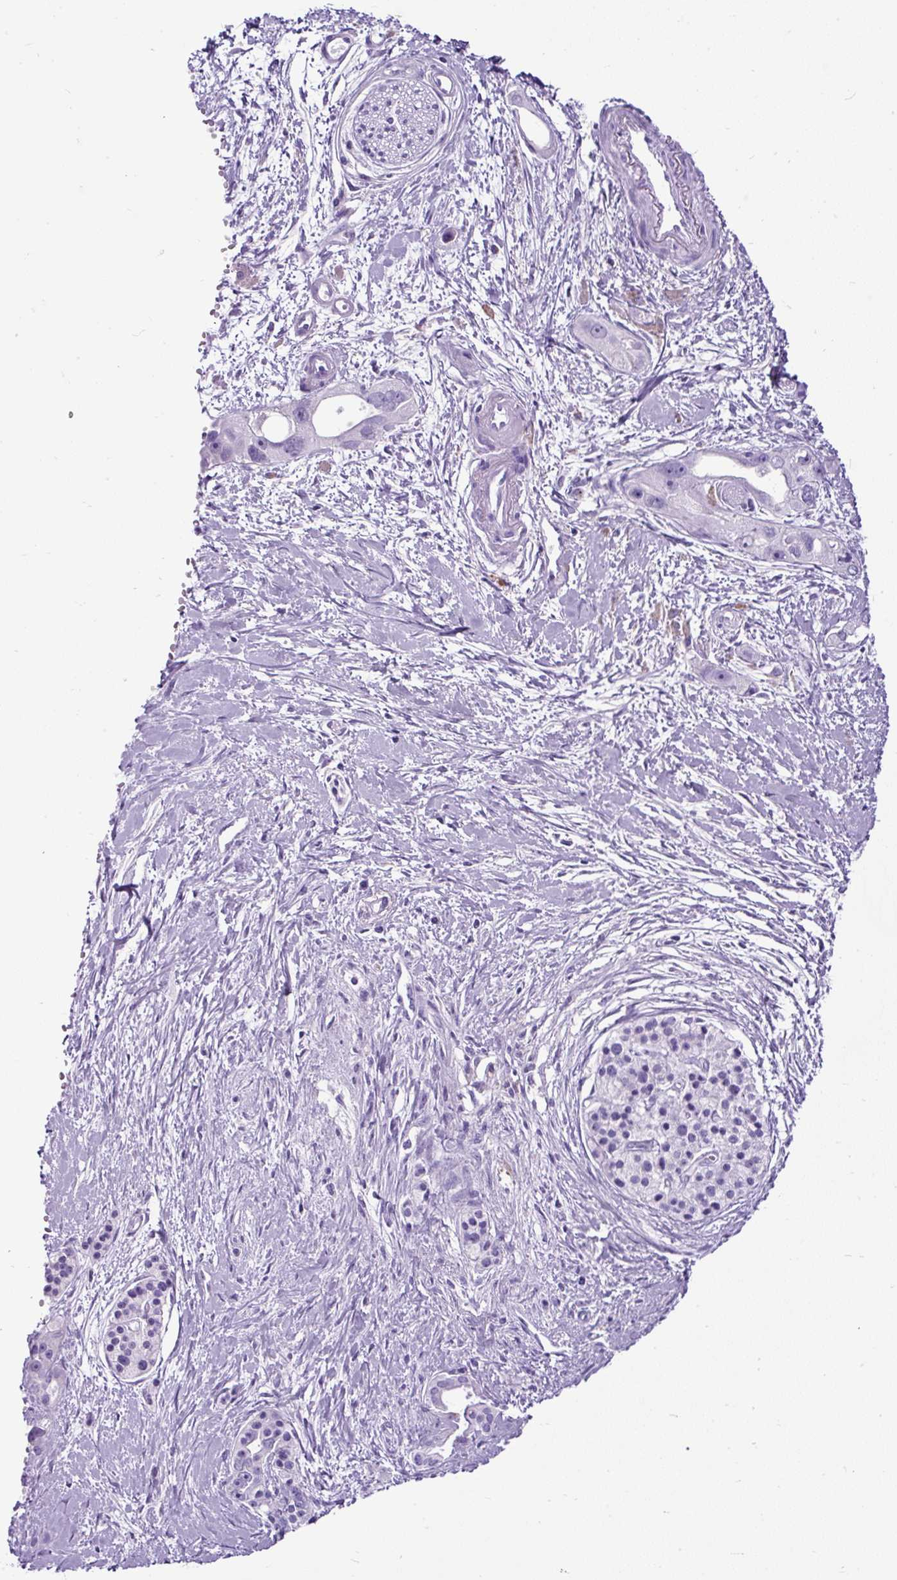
{"staining": {"intensity": "negative", "quantity": "none", "location": "none"}, "tissue": "pancreatic cancer", "cell_type": "Tumor cells", "image_type": "cancer", "snomed": [{"axis": "morphology", "description": "Adenocarcinoma, NOS"}, {"axis": "topography", "description": "Pancreas"}], "caption": "Human adenocarcinoma (pancreatic) stained for a protein using immunohistochemistry (IHC) displays no expression in tumor cells.", "gene": "PDIA2", "patient": {"sex": "female", "age": 50}}